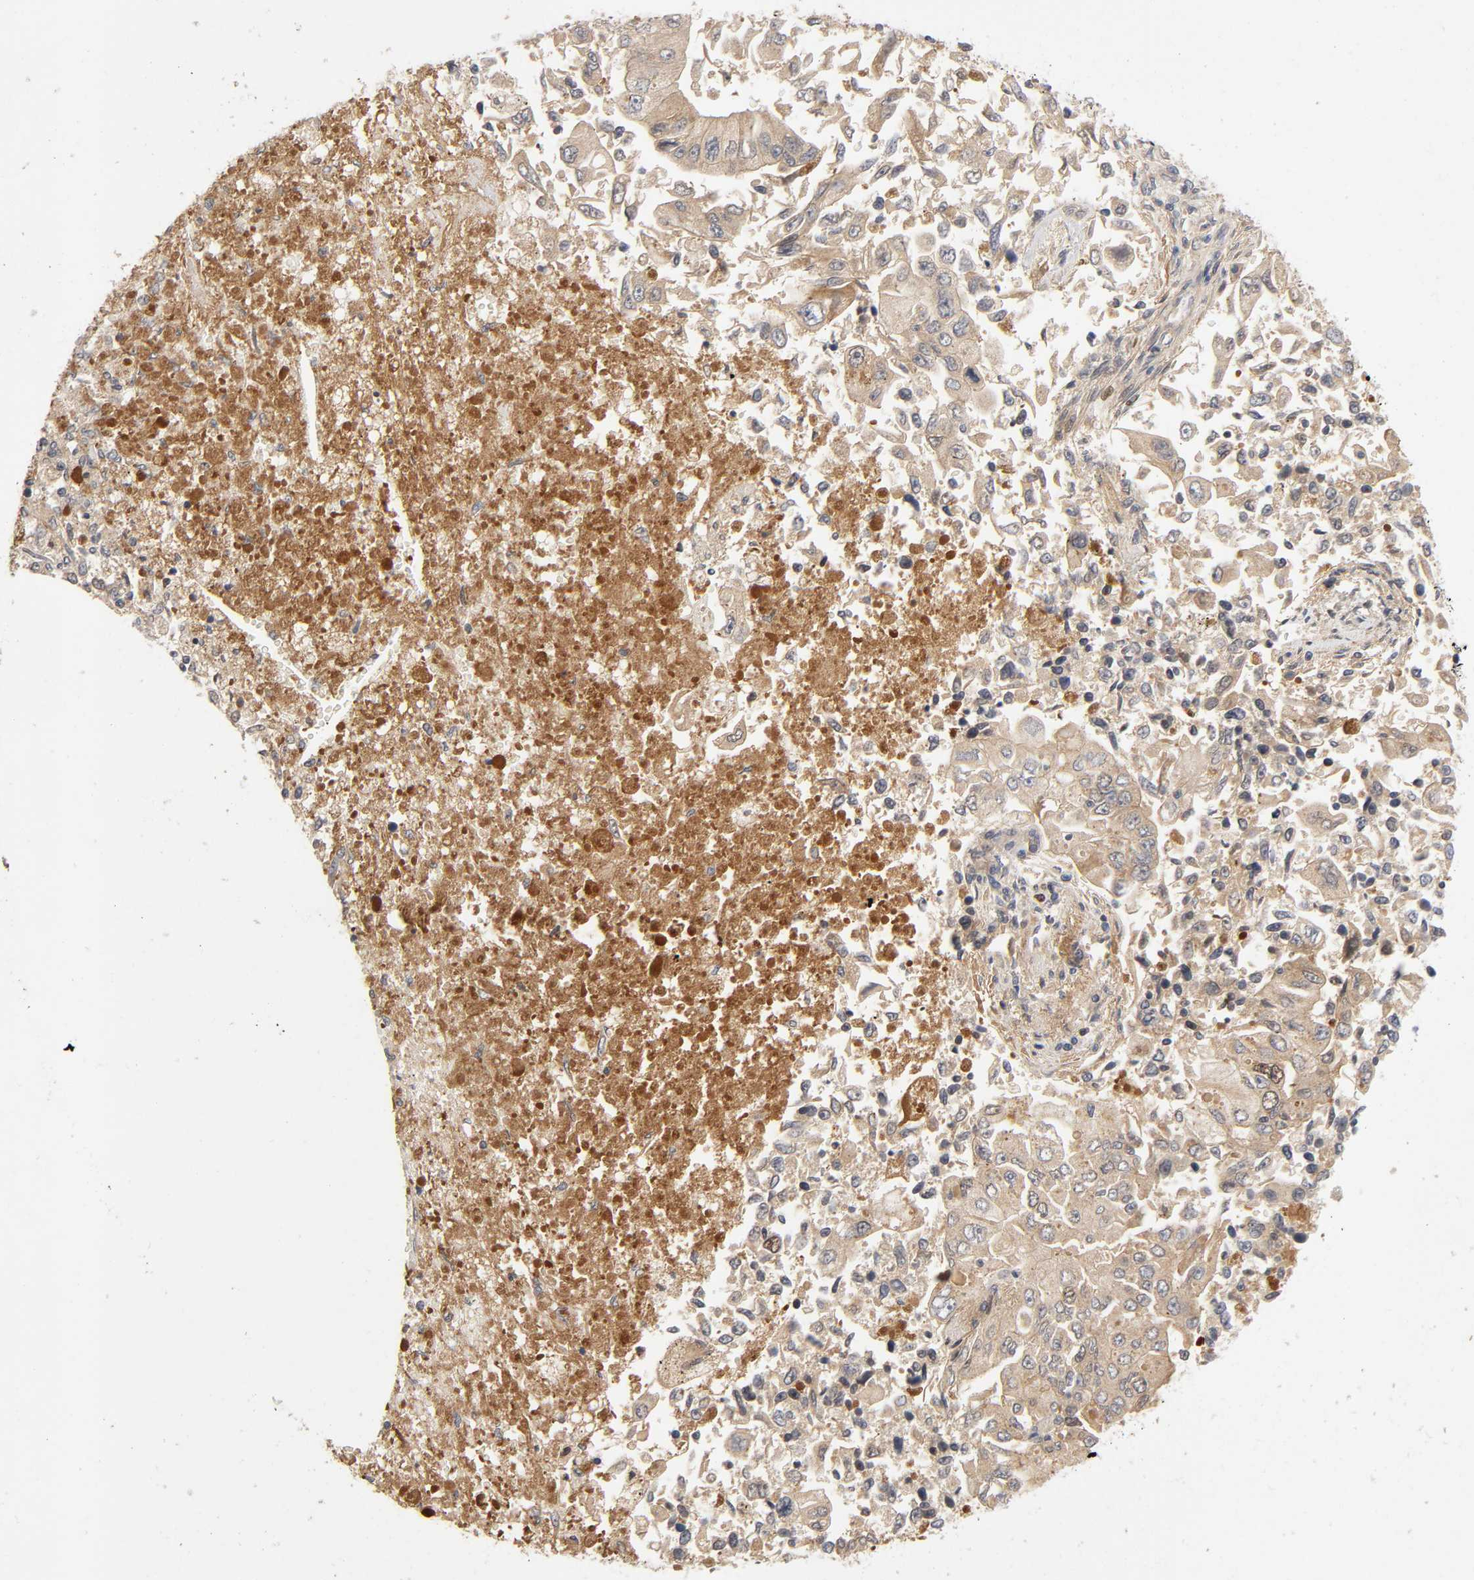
{"staining": {"intensity": "moderate", "quantity": ">75%", "location": "cytoplasmic/membranous"}, "tissue": "lung cancer", "cell_type": "Tumor cells", "image_type": "cancer", "snomed": [{"axis": "morphology", "description": "Adenocarcinoma, NOS"}, {"axis": "topography", "description": "Lung"}], "caption": "IHC staining of lung cancer, which reveals medium levels of moderate cytoplasmic/membranous expression in about >75% of tumor cells indicating moderate cytoplasmic/membranous protein staining. The staining was performed using DAB (brown) for protein detection and nuclei were counterstained in hematoxylin (blue).", "gene": "CPB2", "patient": {"sex": "male", "age": 84}}